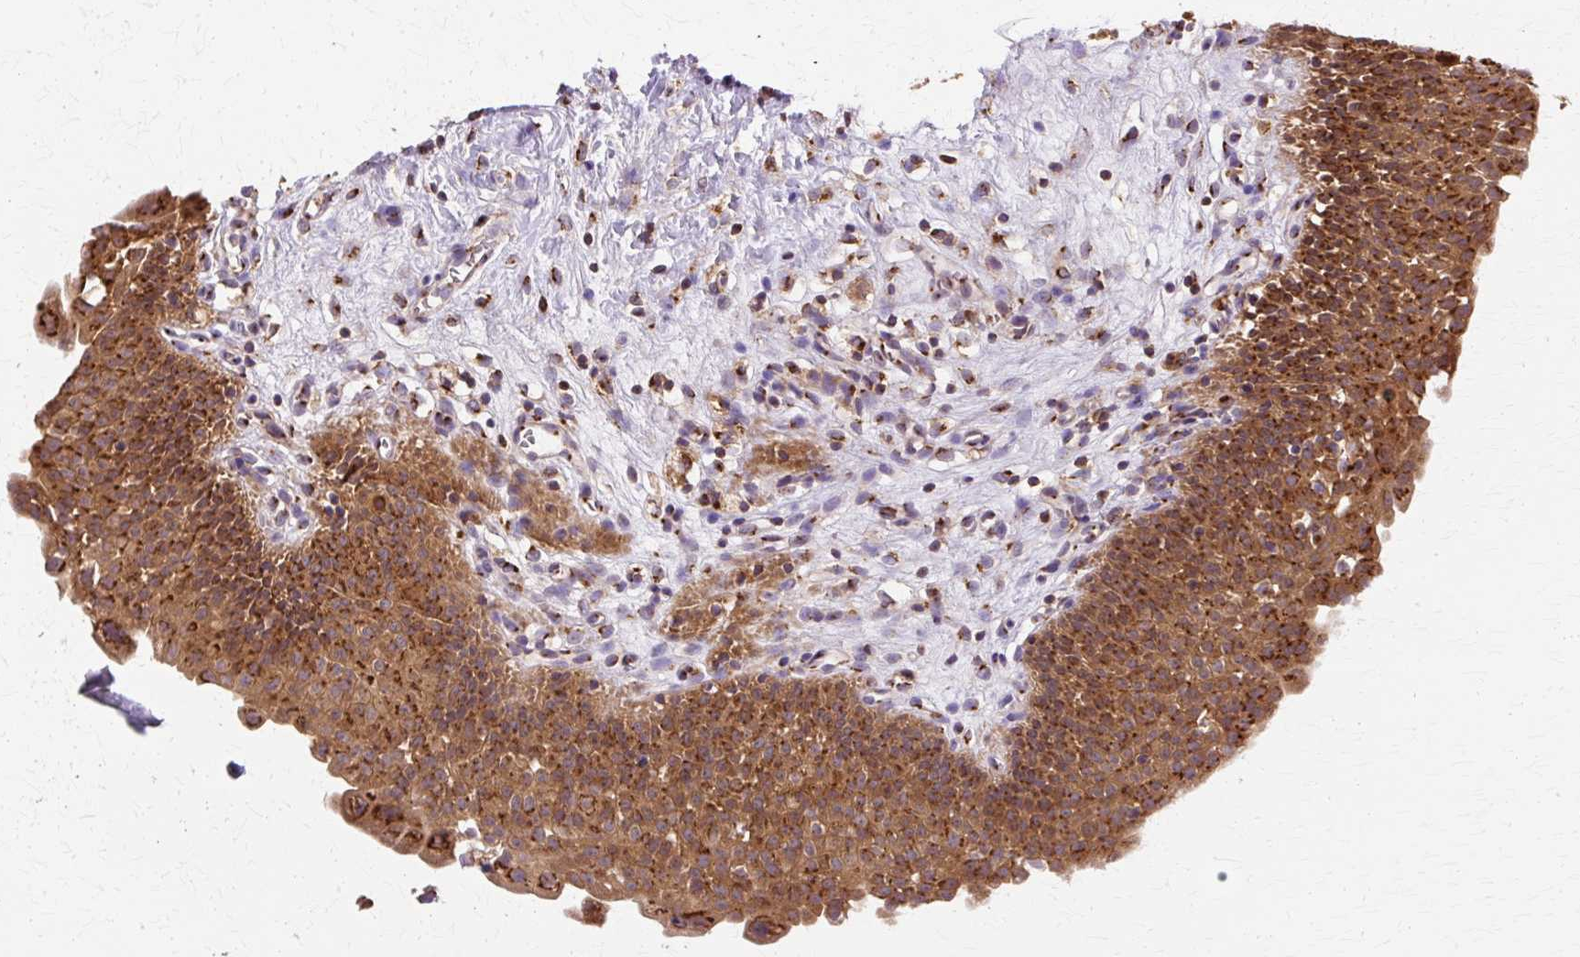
{"staining": {"intensity": "strong", "quantity": ">75%", "location": "cytoplasmic/membranous"}, "tissue": "urinary bladder", "cell_type": "Urothelial cells", "image_type": "normal", "snomed": [{"axis": "morphology", "description": "Normal tissue, NOS"}, {"axis": "topography", "description": "Urinary bladder"}], "caption": "Immunohistochemistry (IHC) photomicrograph of unremarkable urinary bladder: human urinary bladder stained using IHC shows high levels of strong protein expression localized specifically in the cytoplasmic/membranous of urothelial cells, appearing as a cytoplasmic/membranous brown color.", "gene": "COPB1", "patient": {"sex": "male", "age": 51}}